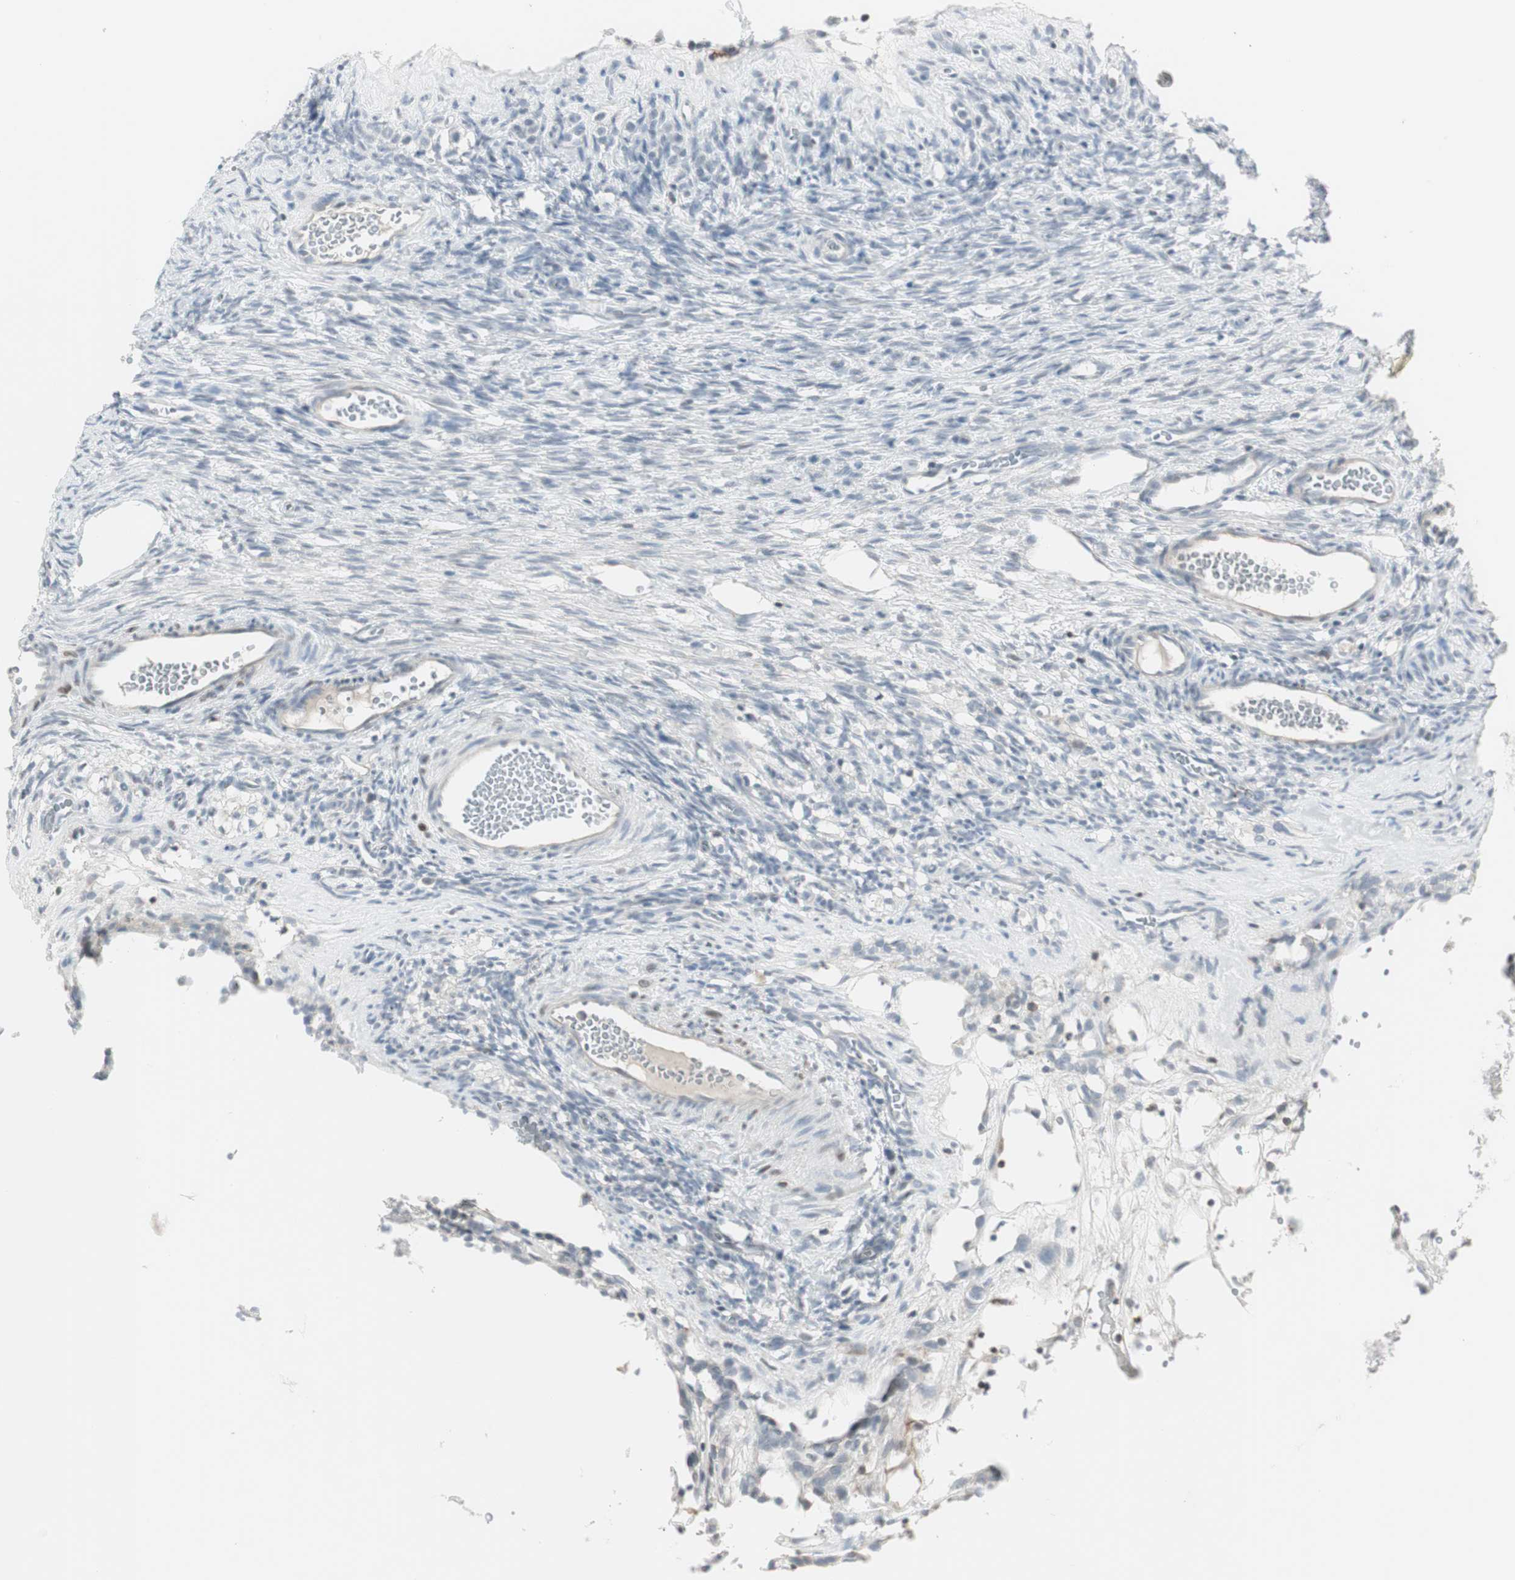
{"staining": {"intensity": "negative", "quantity": "none", "location": "none"}, "tissue": "ovary", "cell_type": "Ovarian stroma cells", "image_type": "normal", "snomed": [{"axis": "morphology", "description": "Normal tissue, NOS"}, {"axis": "topography", "description": "Ovary"}], "caption": "A high-resolution image shows immunohistochemistry (IHC) staining of unremarkable ovary, which exhibits no significant expression in ovarian stroma cells.", "gene": "MAP4K4", "patient": {"sex": "female", "age": 35}}